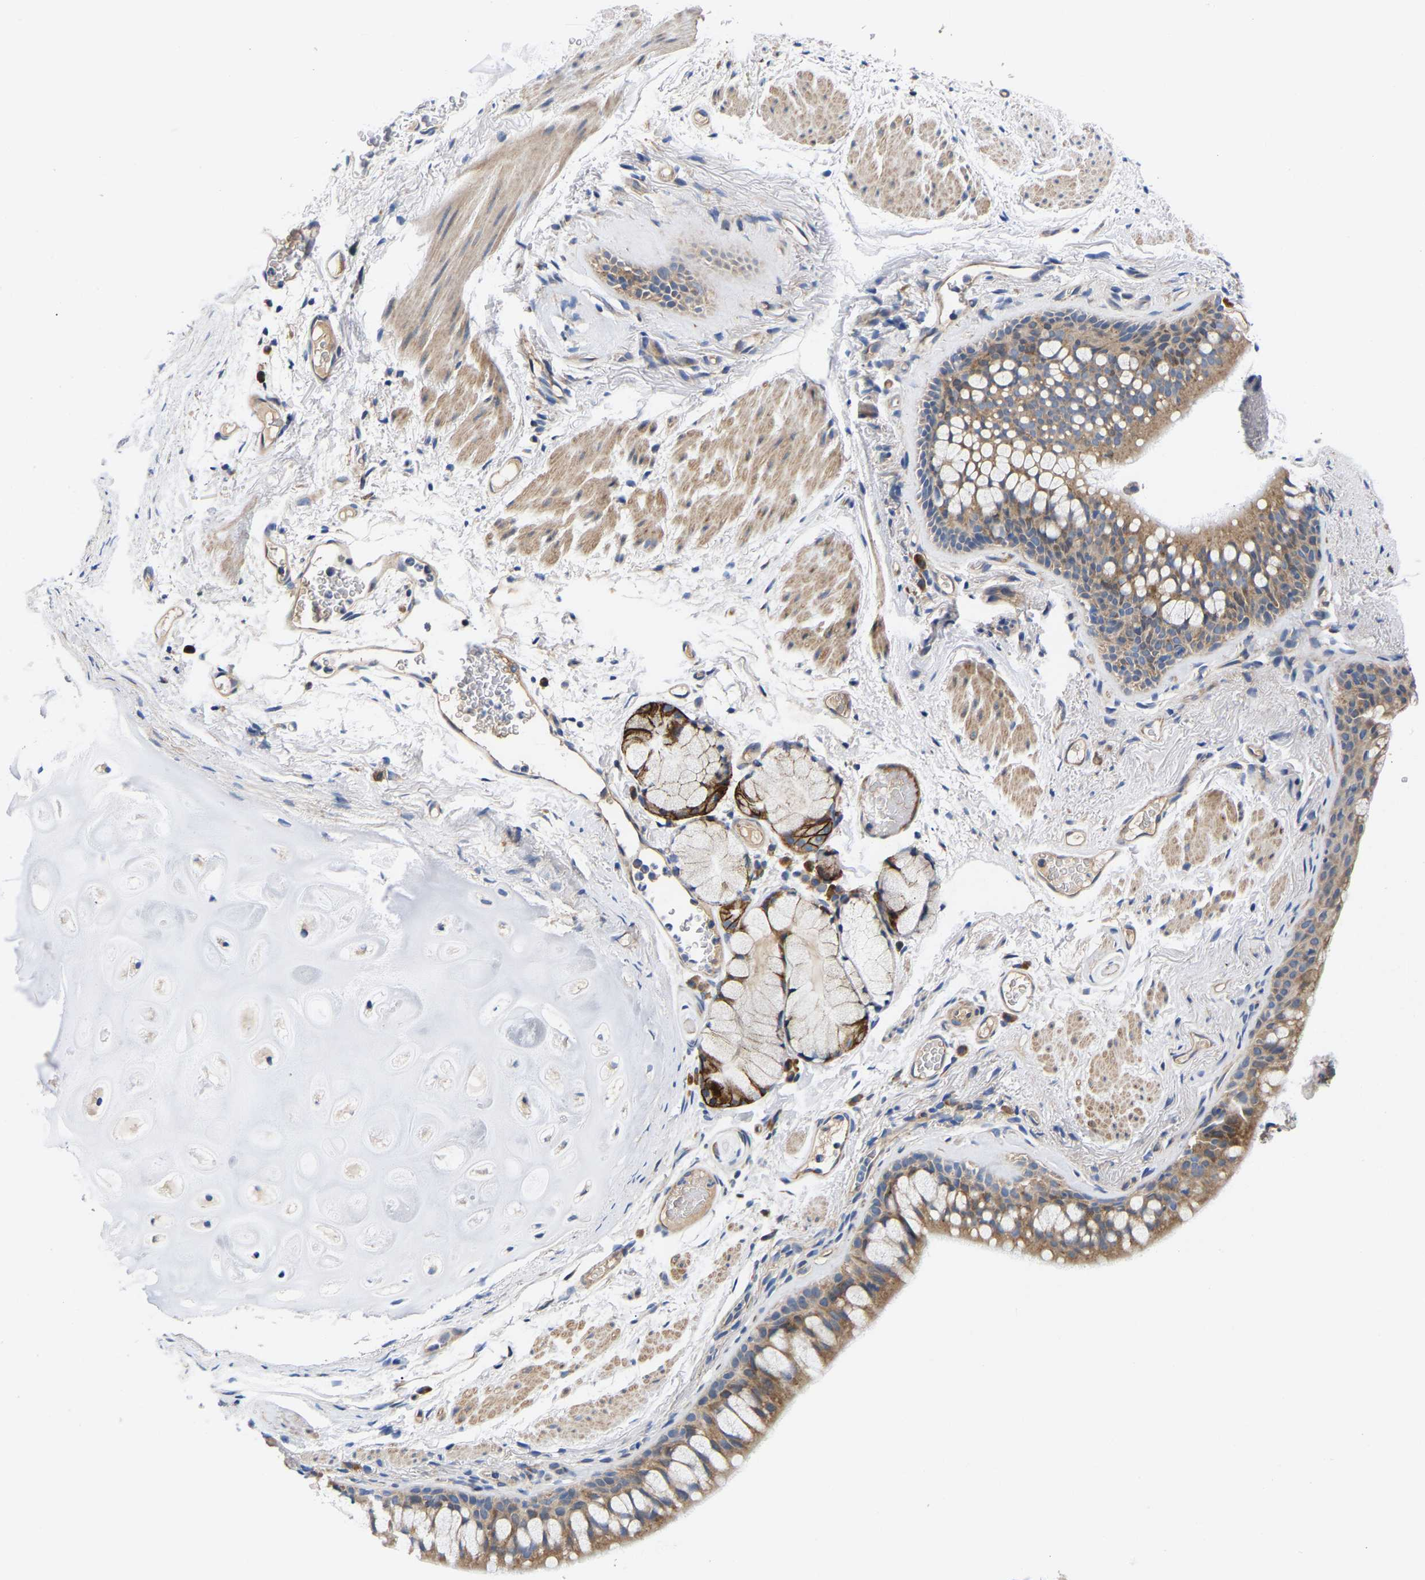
{"staining": {"intensity": "moderate", "quantity": ">75%", "location": "cytoplasmic/membranous"}, "tissue": "bronchus", "cell_type": "Respiratory epithelial cells", "image_type": "normal", "snomed": [{"axis": "morphology", "description": "Normal tissue, NOS"}, {"axis": "topography", "description": "Cartilage tissue"}, {"axis": "topography", "description": "Bronchus"}], "caption": "Brown immunohistochemical staining in normal human bronchus demonstrates moderate cytoplasmic/membranous expression in about >75% of respiratory epithelial cells. (brown staining indicates protein expression, while blue staining denotes nuclei).", "gene": "AIMP2", "patient": {"sex": "female", "age": 53}}